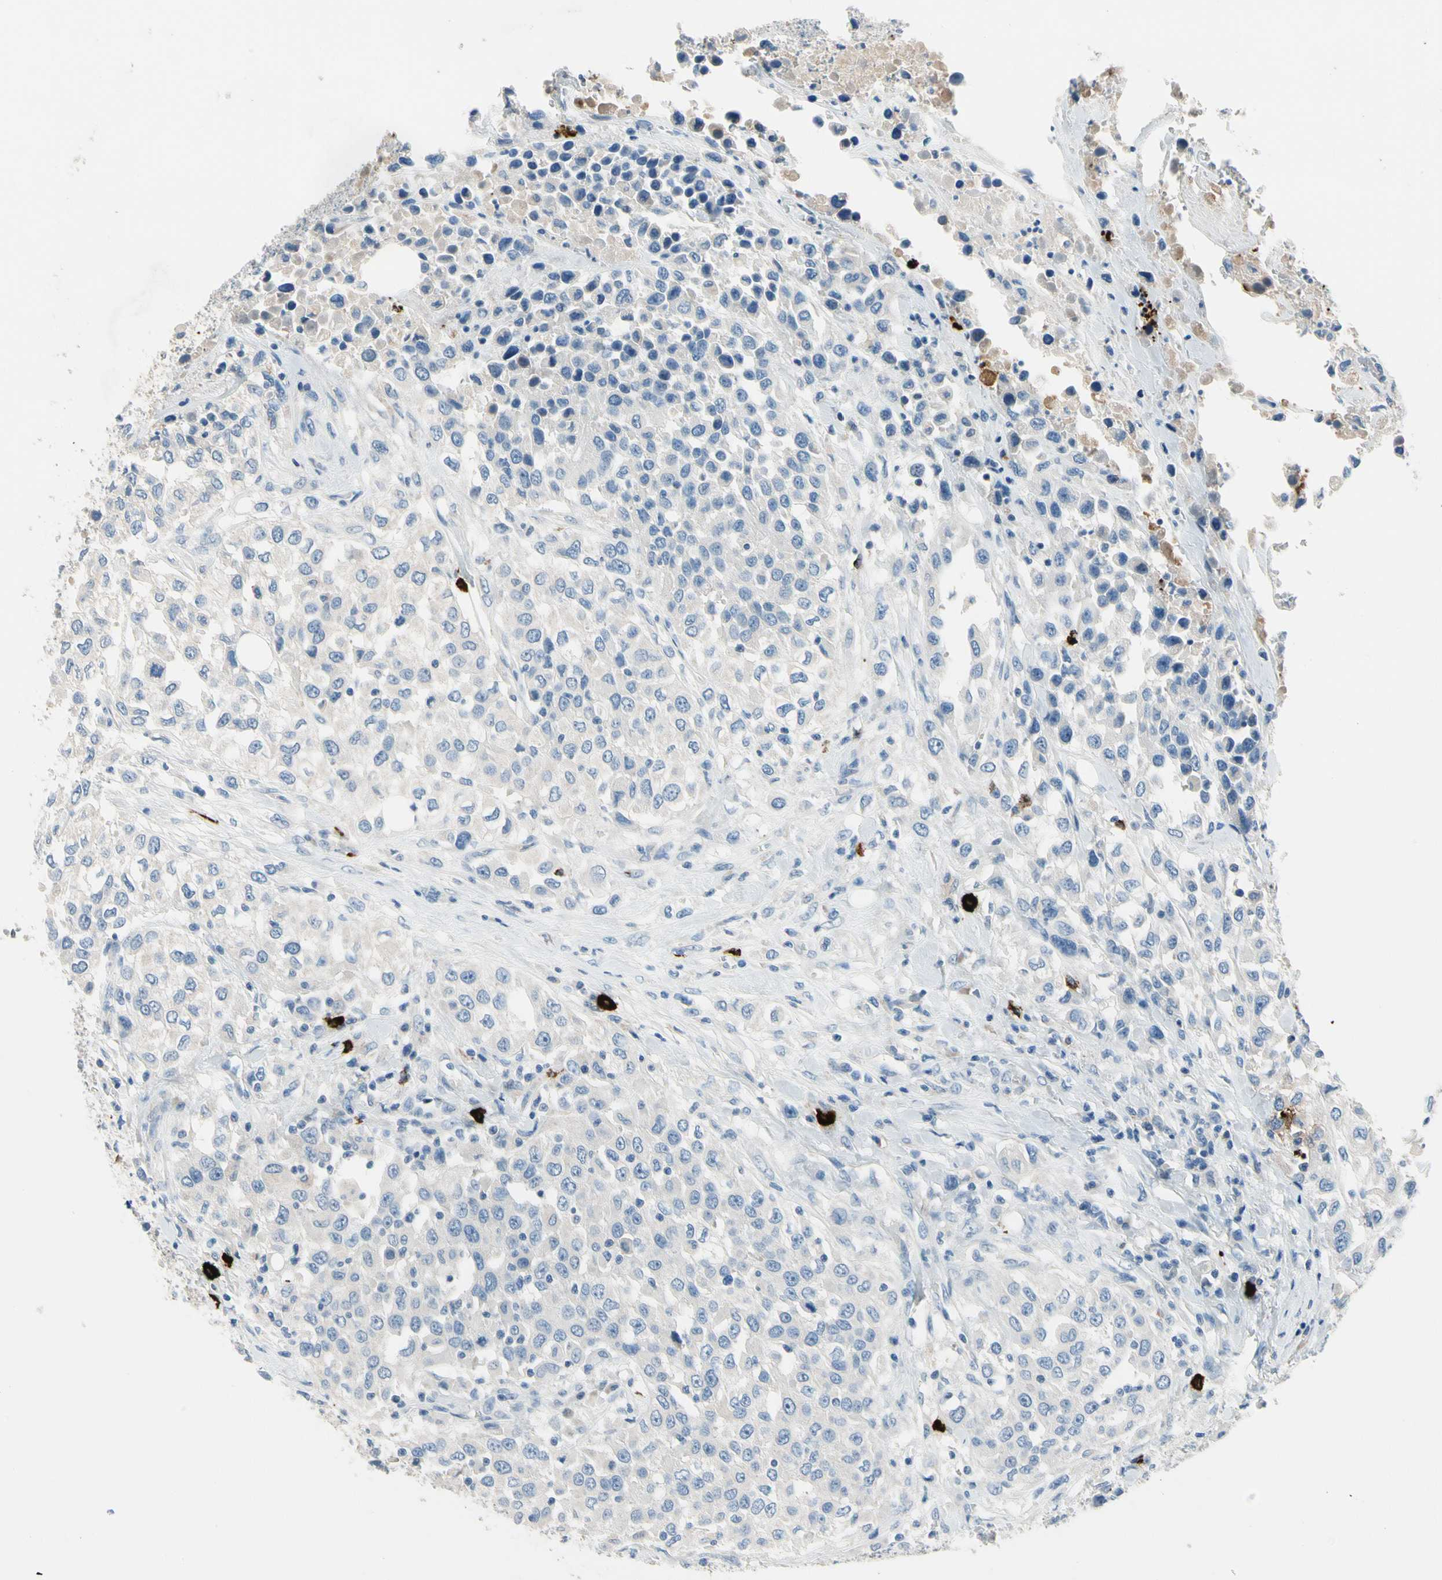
{"staining": {"intensity": "negative", "quantity": "none", "location": "none"}, "tissue": "urothelial cancer", "cell_type": "Tumor cells", "image_type": "cancer", "snomed": [{"axis": "morphology", "description": "Urothelial carcinoma, High grade"}, {"axis": "topography", "description": "Urinary bladder"}], "caption": "This is a micrograph of IHC staining of urothelial cancer, which shows no staining in tumor cells.", "gene": "CPA3", "patient": {"sex": "female", "age": 80}}